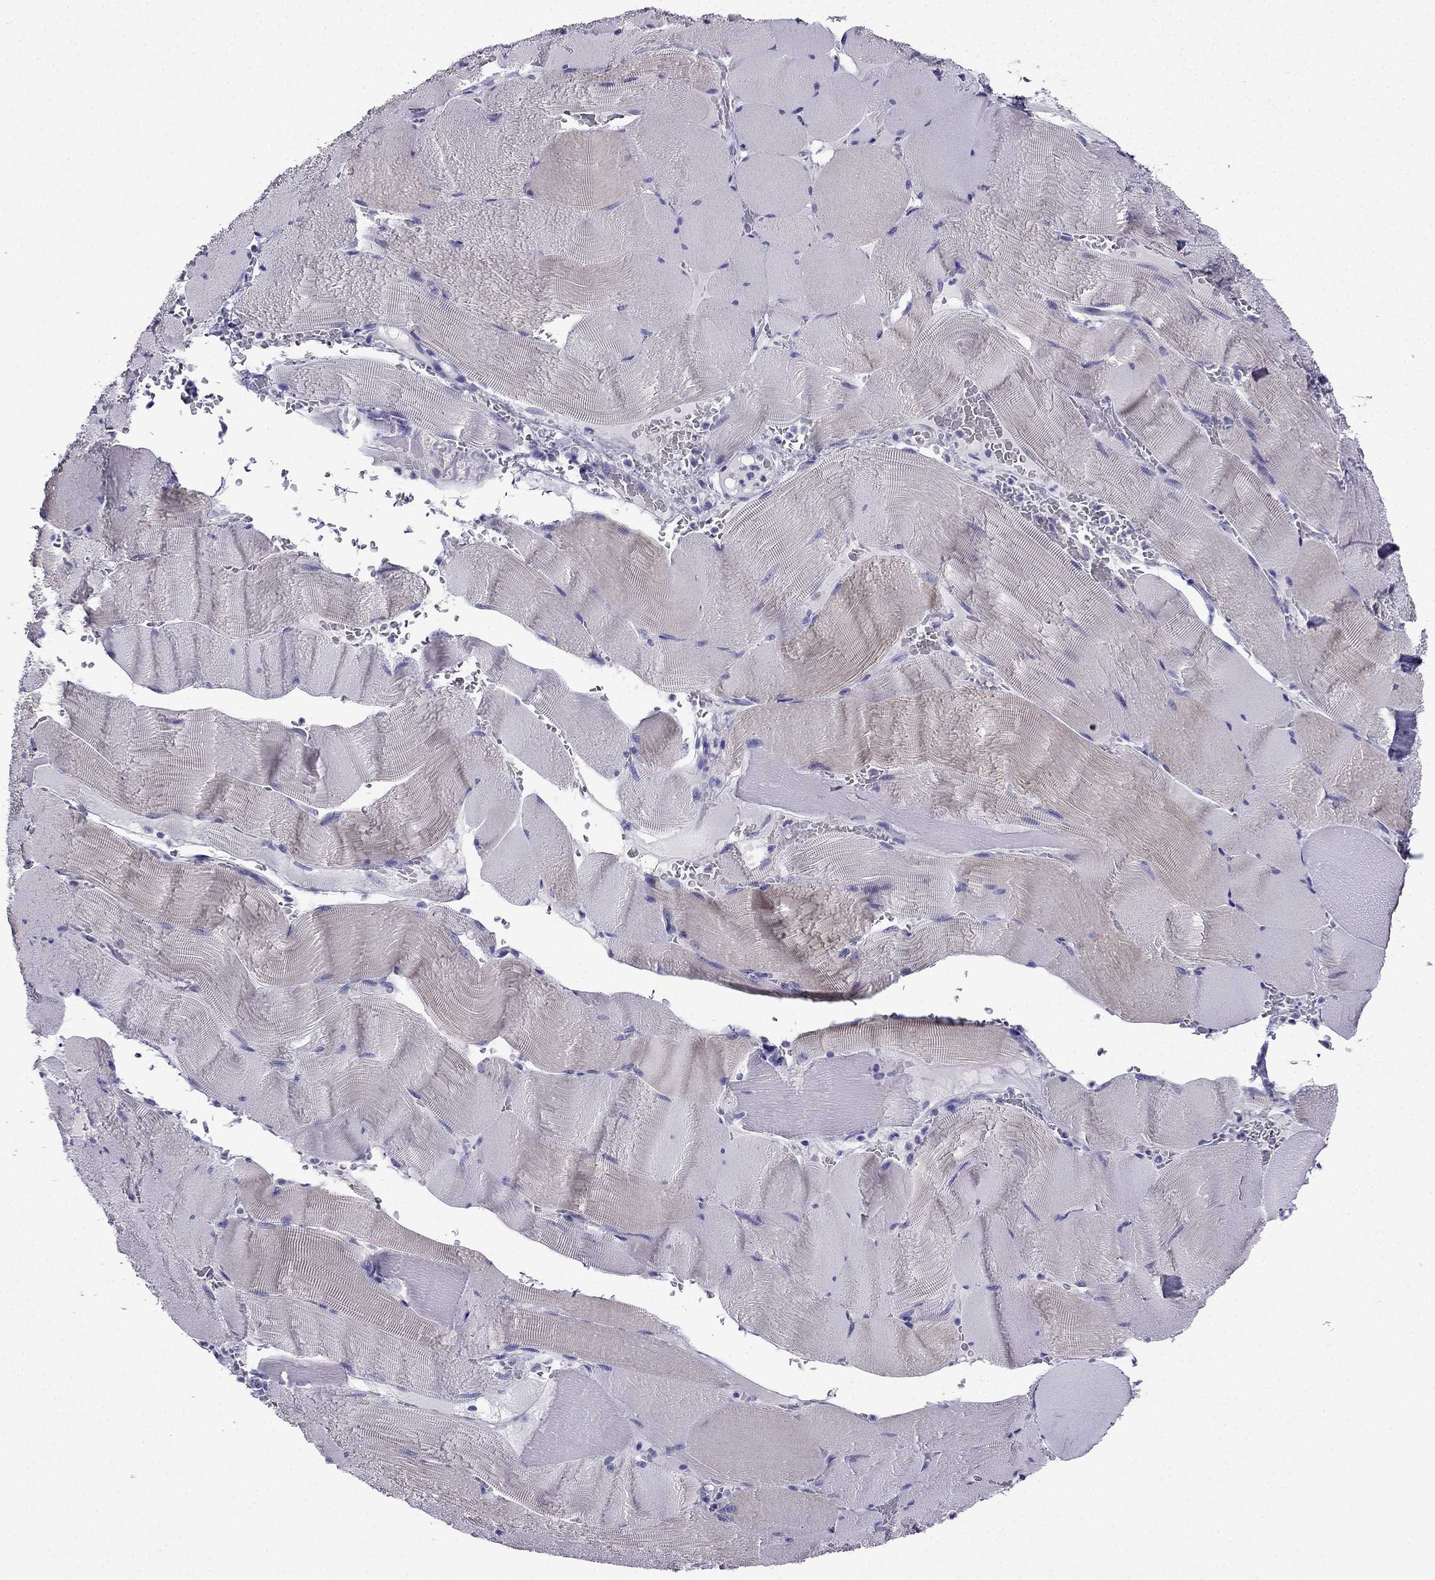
{"staining": {"intensity": "negative", "quantity": "none", "location": "none"}, "tissue": "skeletal muscle", "cell_type": "Myocytes", "image_type": "normal", "snomed": [{"axis": "morphology", "description": "Normal tissue, NOS"}, {"axis": "topography", "description": "Skeletal muscle"}], "caption": "The micrograph exhibits no staining of myocytes in normal skeletal muscle.", "gene": "KIF5A", "patient": {"sex": "male", "age": 56}}